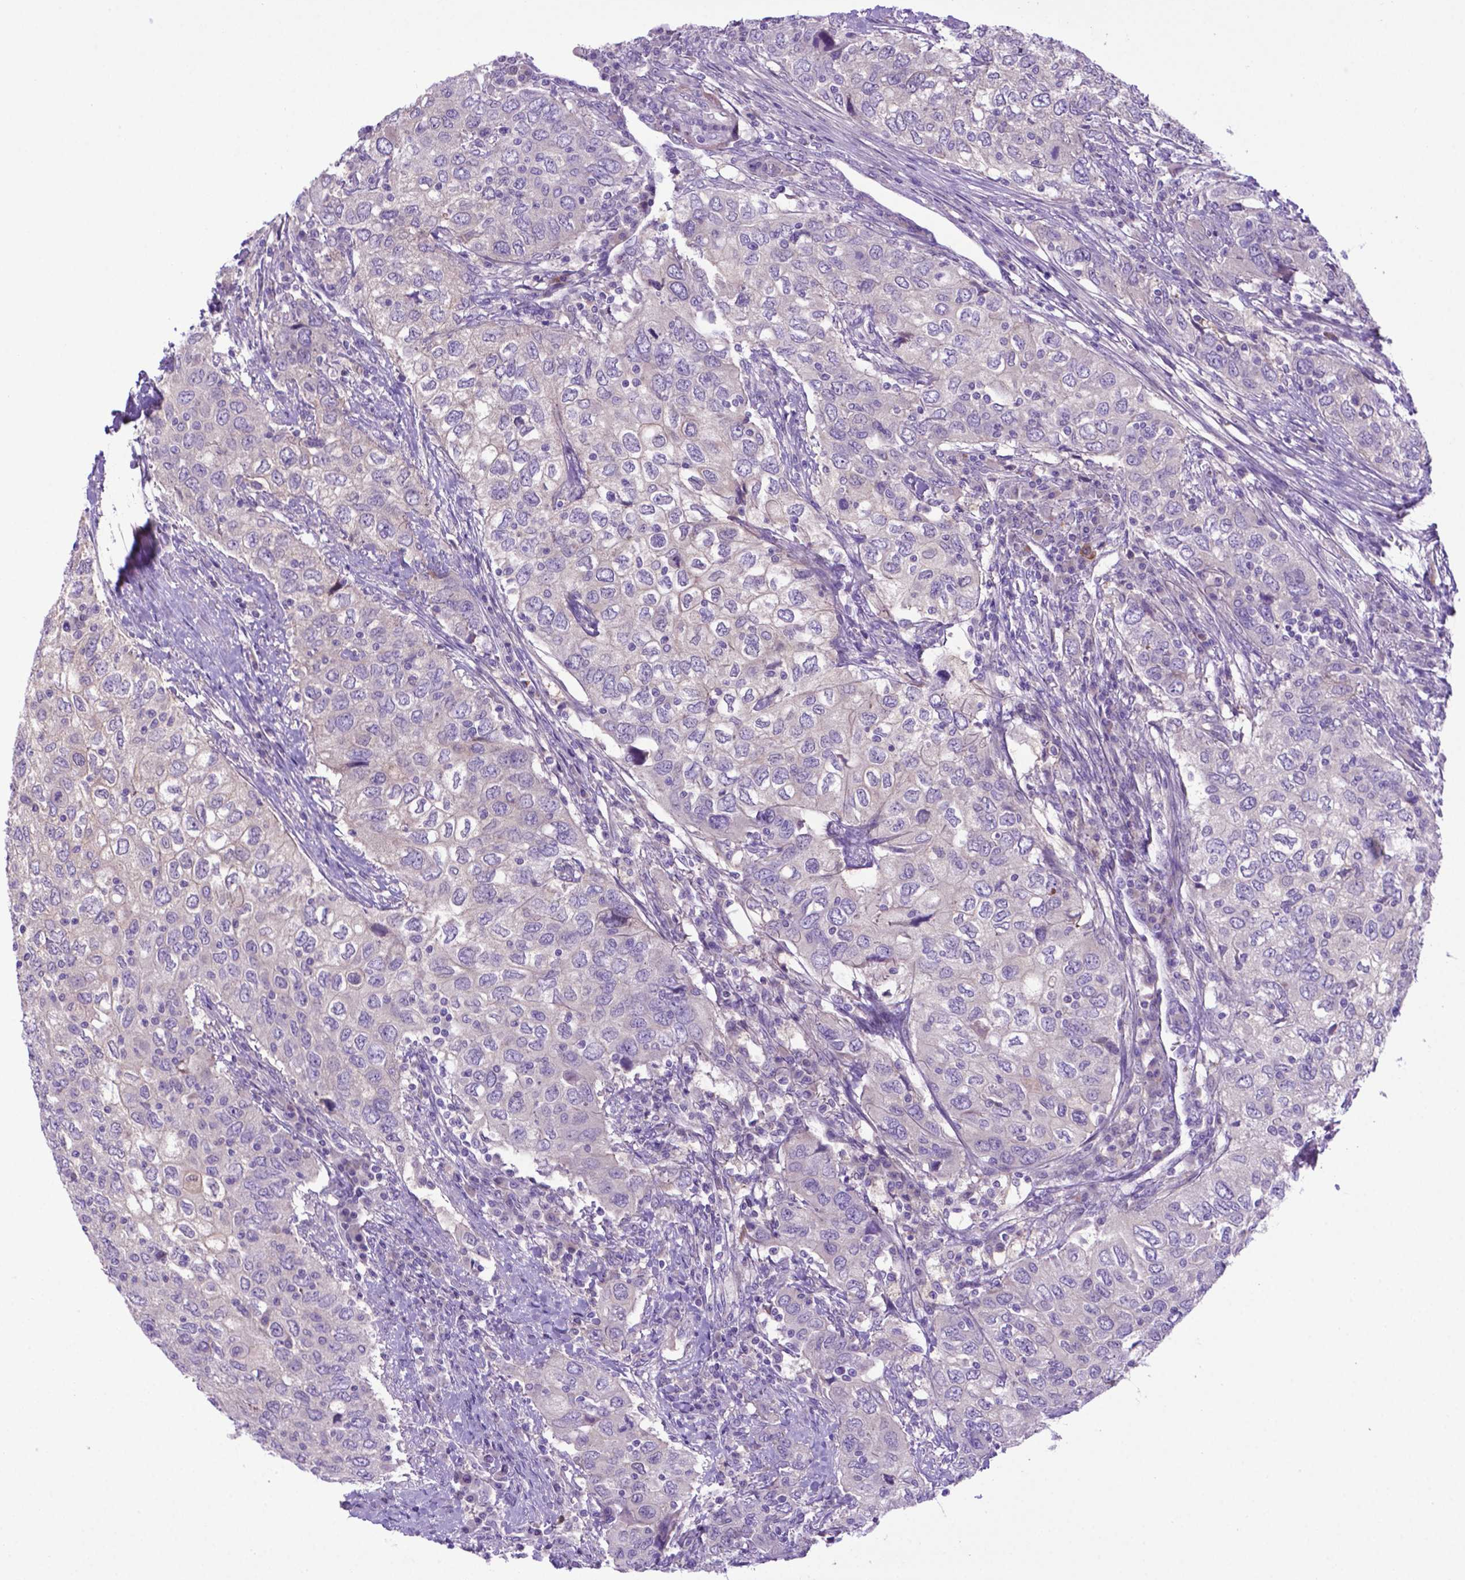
{"staining": {"intensity": "negative", "quantity": "none", "location": "none"}, "tissue": "urothelial cancer", "cell_type": "Tumor cells", "image_type": "cancer", "snomed": [{"axis": "morphology", "description": "Urothelial carcinoma, High grade"}, {"axis": "topography", "description": "Urinary bladder"}], "caption": "Immunohistochemistry of urothelial cancer shows no staining in tumor cells.", "gene": "ADRA2B", "patient": {"sex": "male", "age": 76}}